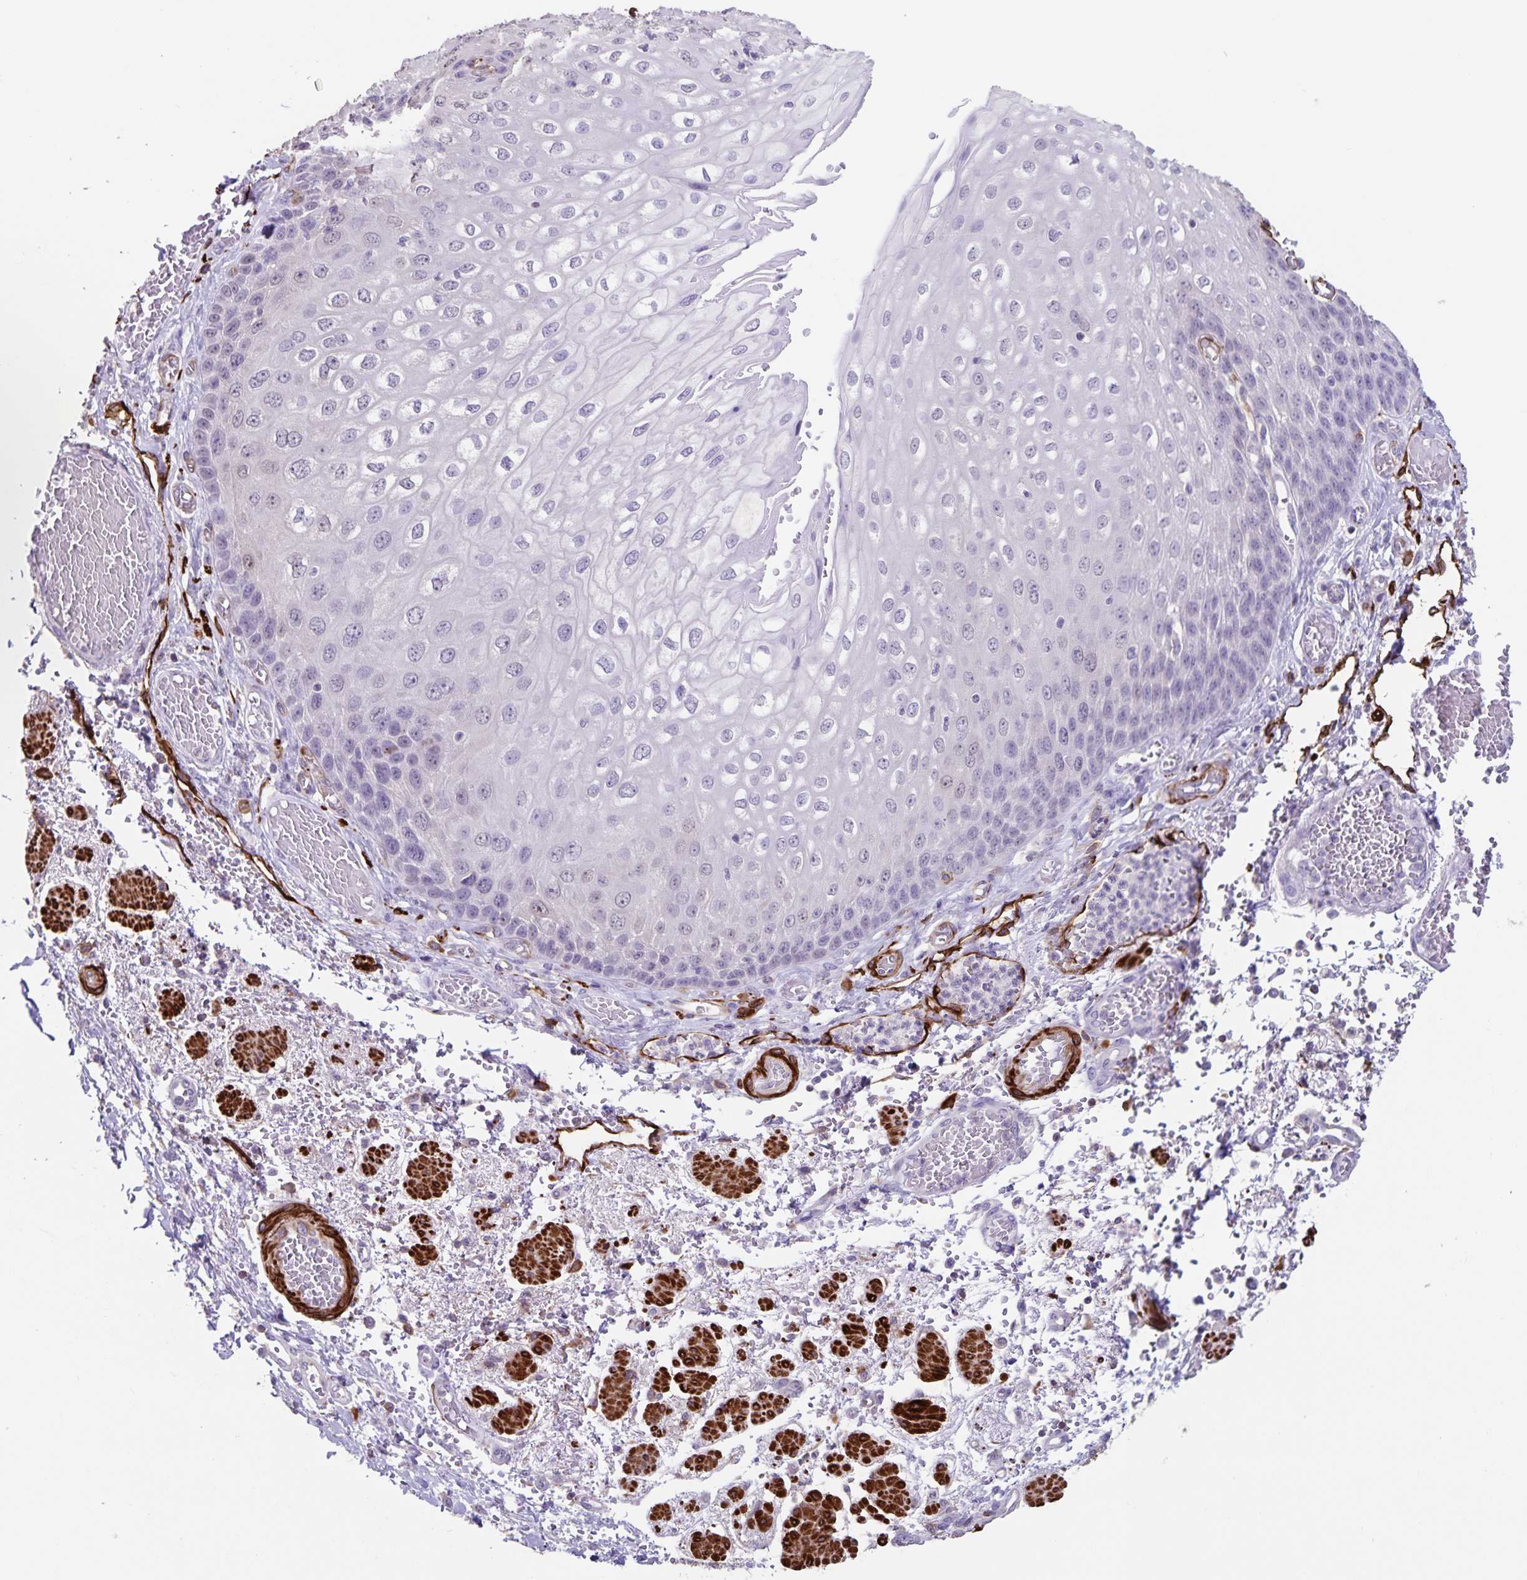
{"staining": {"intensity": "negative", "quantity": "none", "location": "none"}, "tissue": "esophagus", "cell_type": "Squamous epithelial cells", "image_type": "normal", "snomed": [{"axis": "morphology", "description": "Normal tissue, NOS"}, {"axis": "morphology", "description": "Adenocarcinoma, NOS"}, {"axis": "topography", "description": "Esophagus"}], "caption": "Squamous epithelial cells show no significant staining in benign esophagus. Brightfield microscopy of immunohistochemistry stained with DAB (3,3'-diaminobenzidine) (brown) and hematoxylin (blue), captured at high magnification.", "gene": "SYNM", "patient": {"sex": "male", "age": 81}}